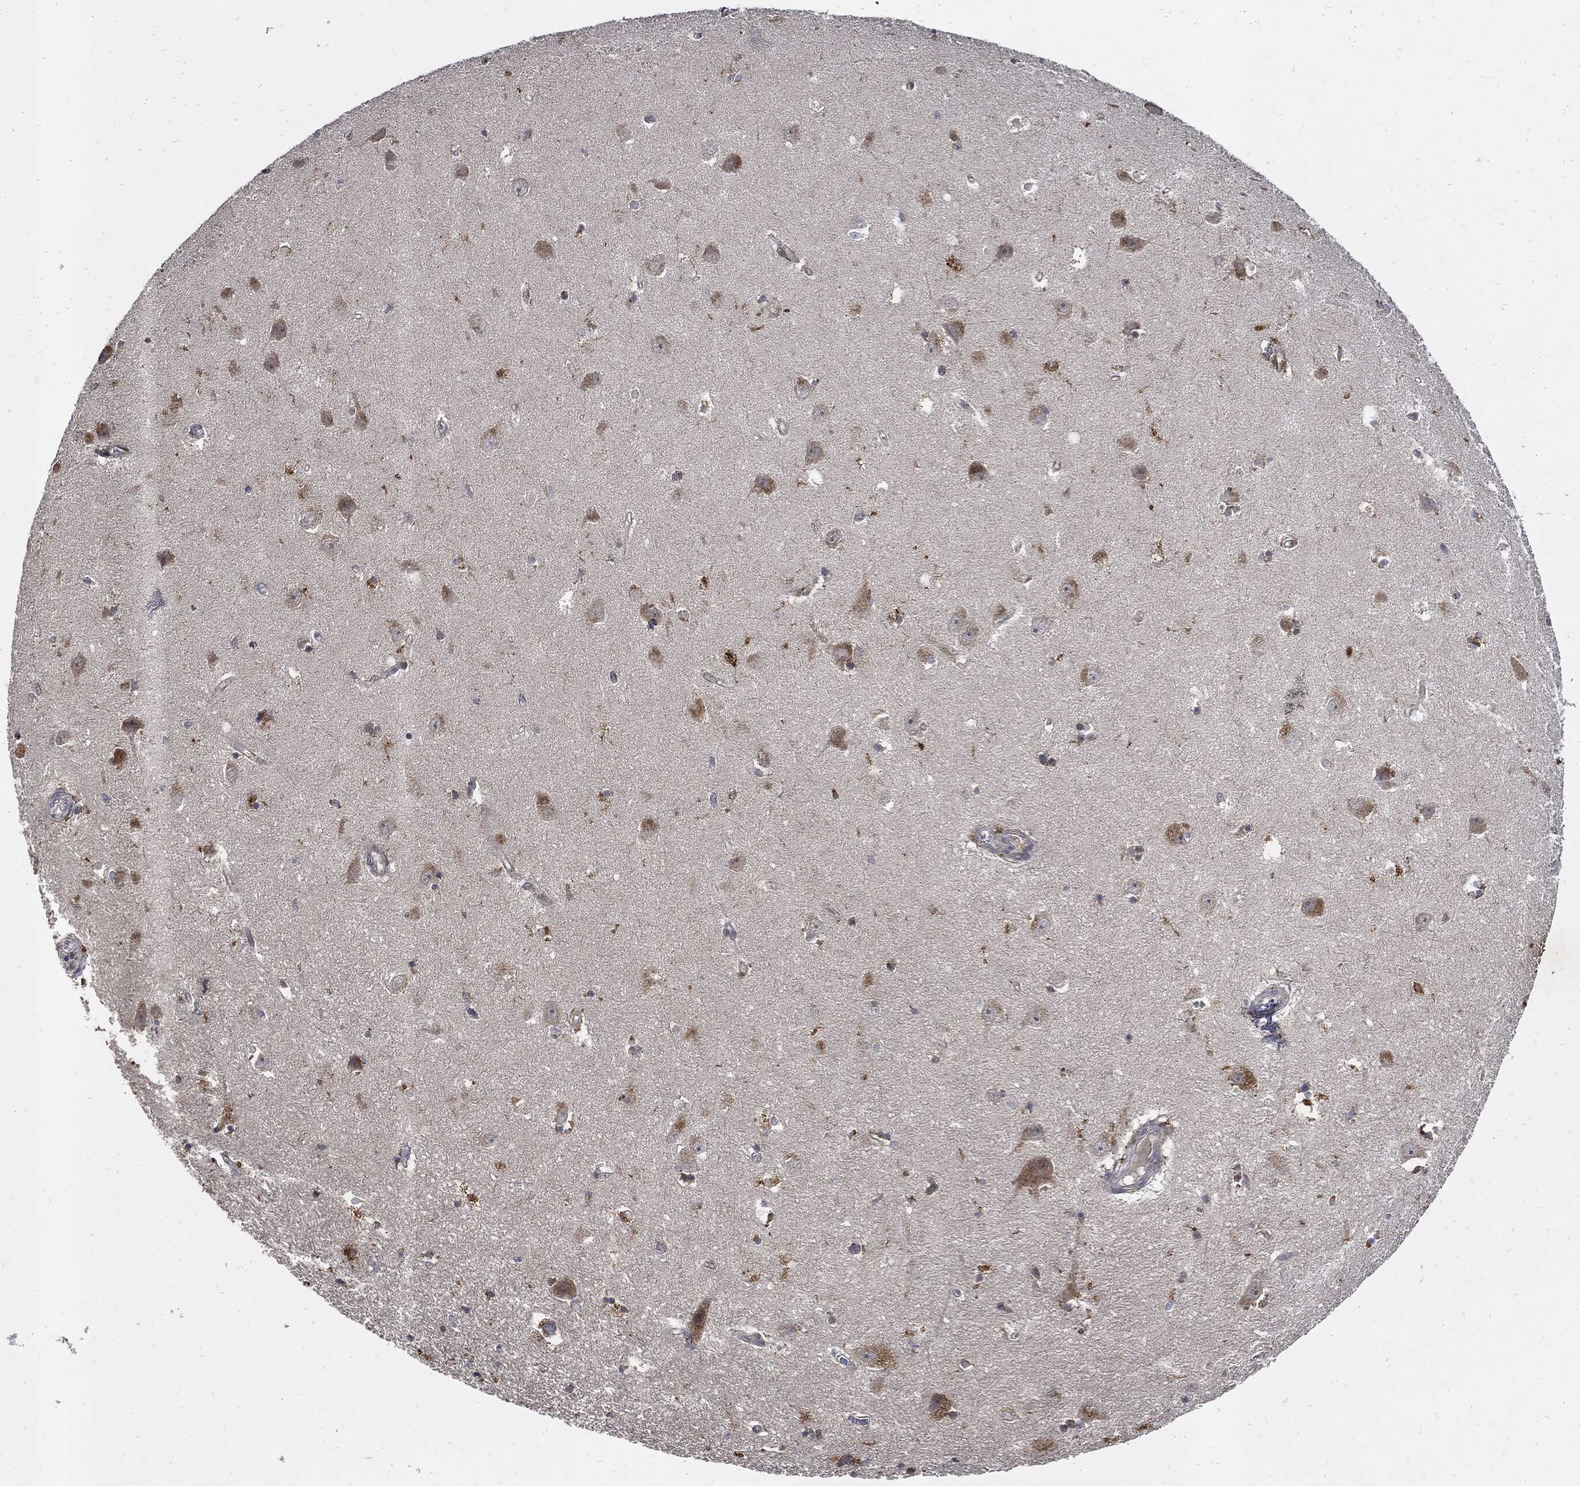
{"staining": {"intensity": "negative", "quantity": "none", "location": "none"}, "tissue": "hippocampus", "cell_type": "Glial cells", "image_type": "normal", "snomed": [{"axis": "morphology", "description": "Normal tissue, NOS"}, {"axis": "topography", "description": "Hippocampus"}], "caption": "The image reveals no significant staining in glial cells of hippocampus. (Stains: DAB immunohistochemistry with hematoxylin counter stain, Microscopy: brightfield microscopy at high magnification).", "gene": "SLC31A2", "patient": {"sex": "female", "age": 64}}